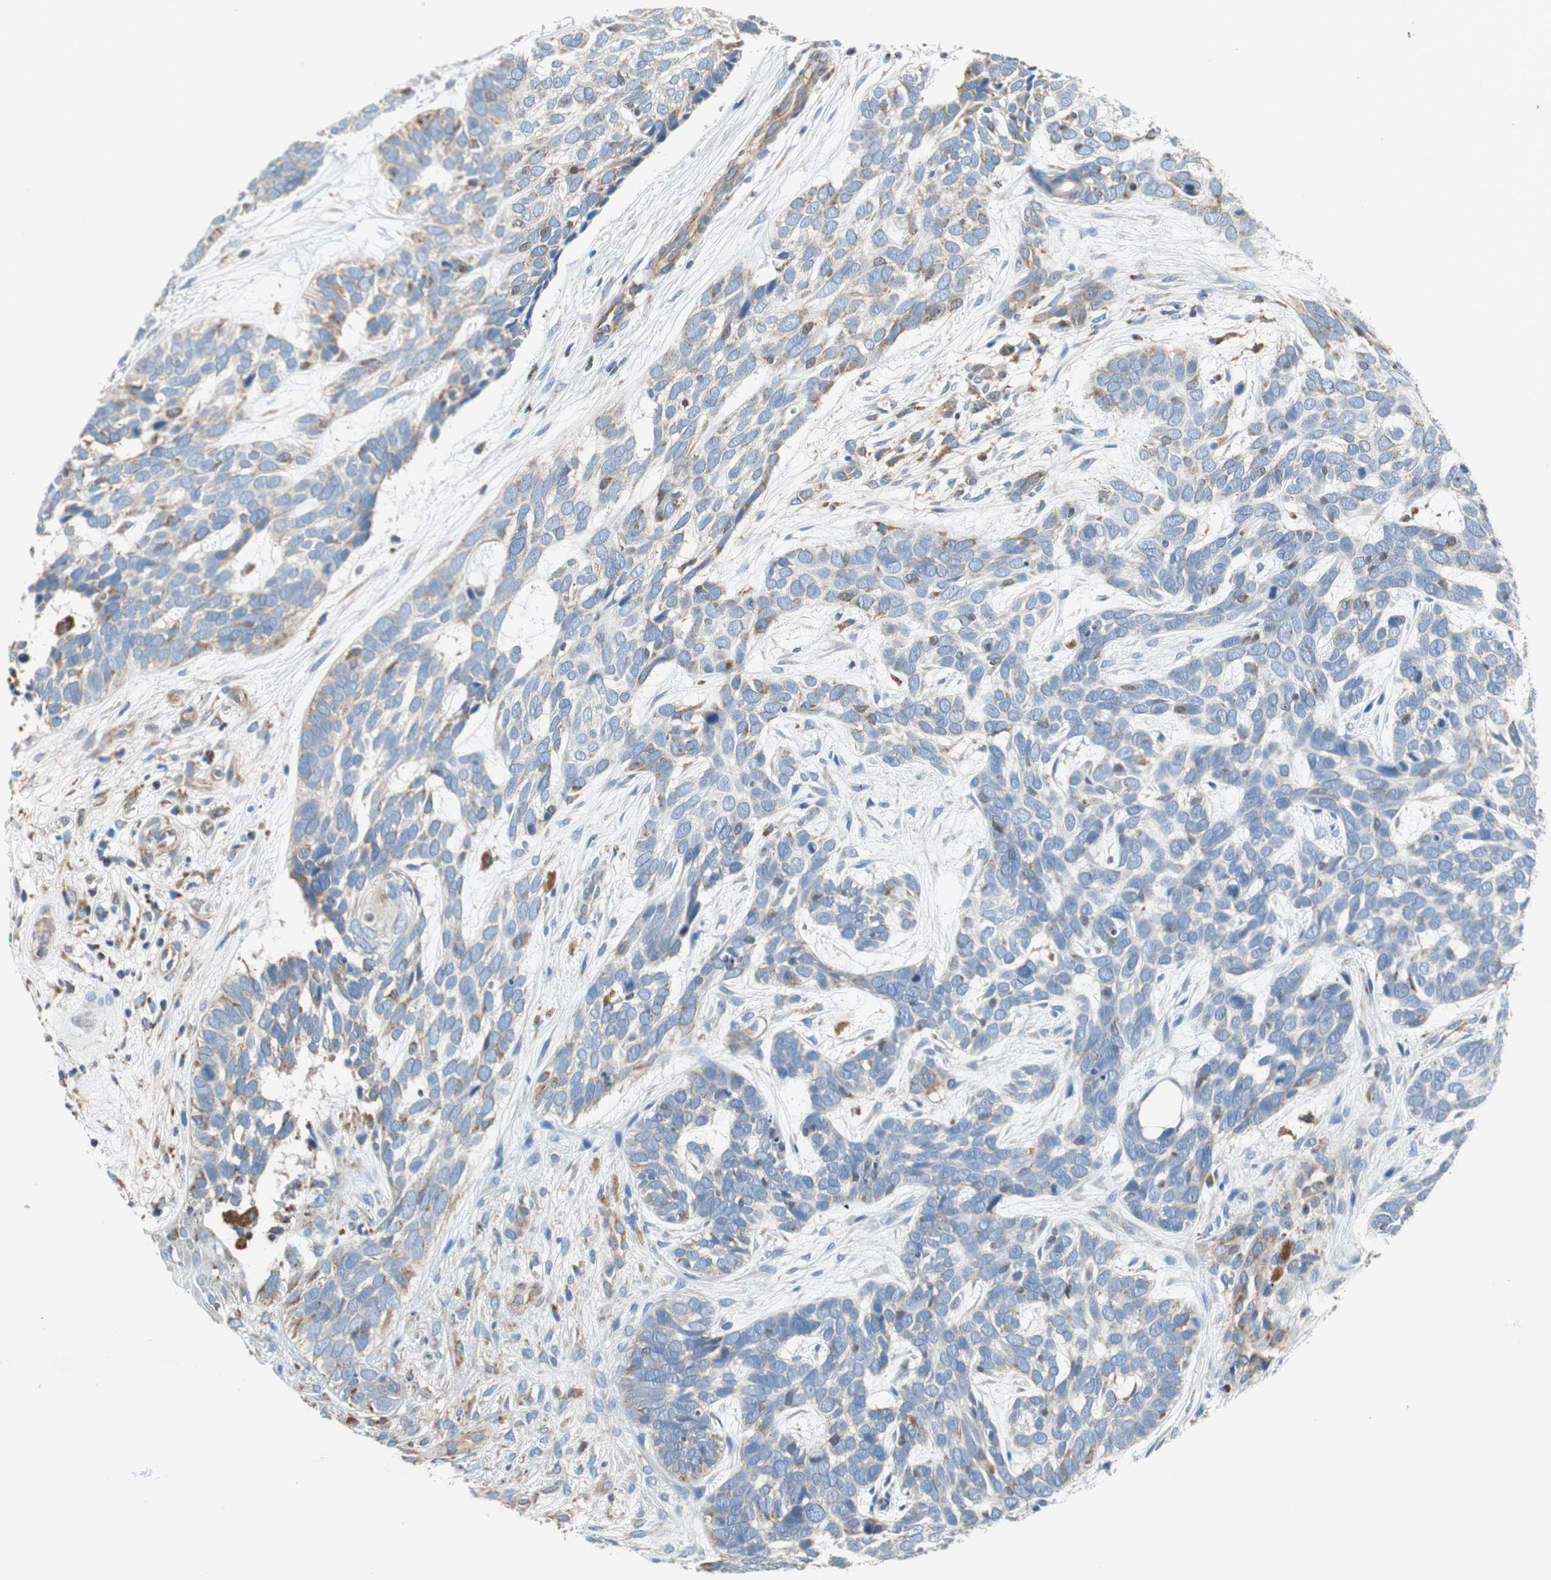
{"staining": {"intensity": "moderate", "quantity": "<25%", "location": "cytoplasmic/membranous"}, "tissue": "skin cancer", "cell_type": "Tumor cells", "image_type": "cancer", "snomed": [{"axis": "morphology", "description": "Basal cell carcinoma"}, {"axis": "topography", "description": "Skin"}], "caption": "This photomicrograph demonstrates IHC staining of human basal cell carcinoma (skin), with low moderate cytoplasmic/membranous staining in approximately <25% of tumor cells.", "gene": "GSTK1", "patient": {"sex": "male", "age": 87}}